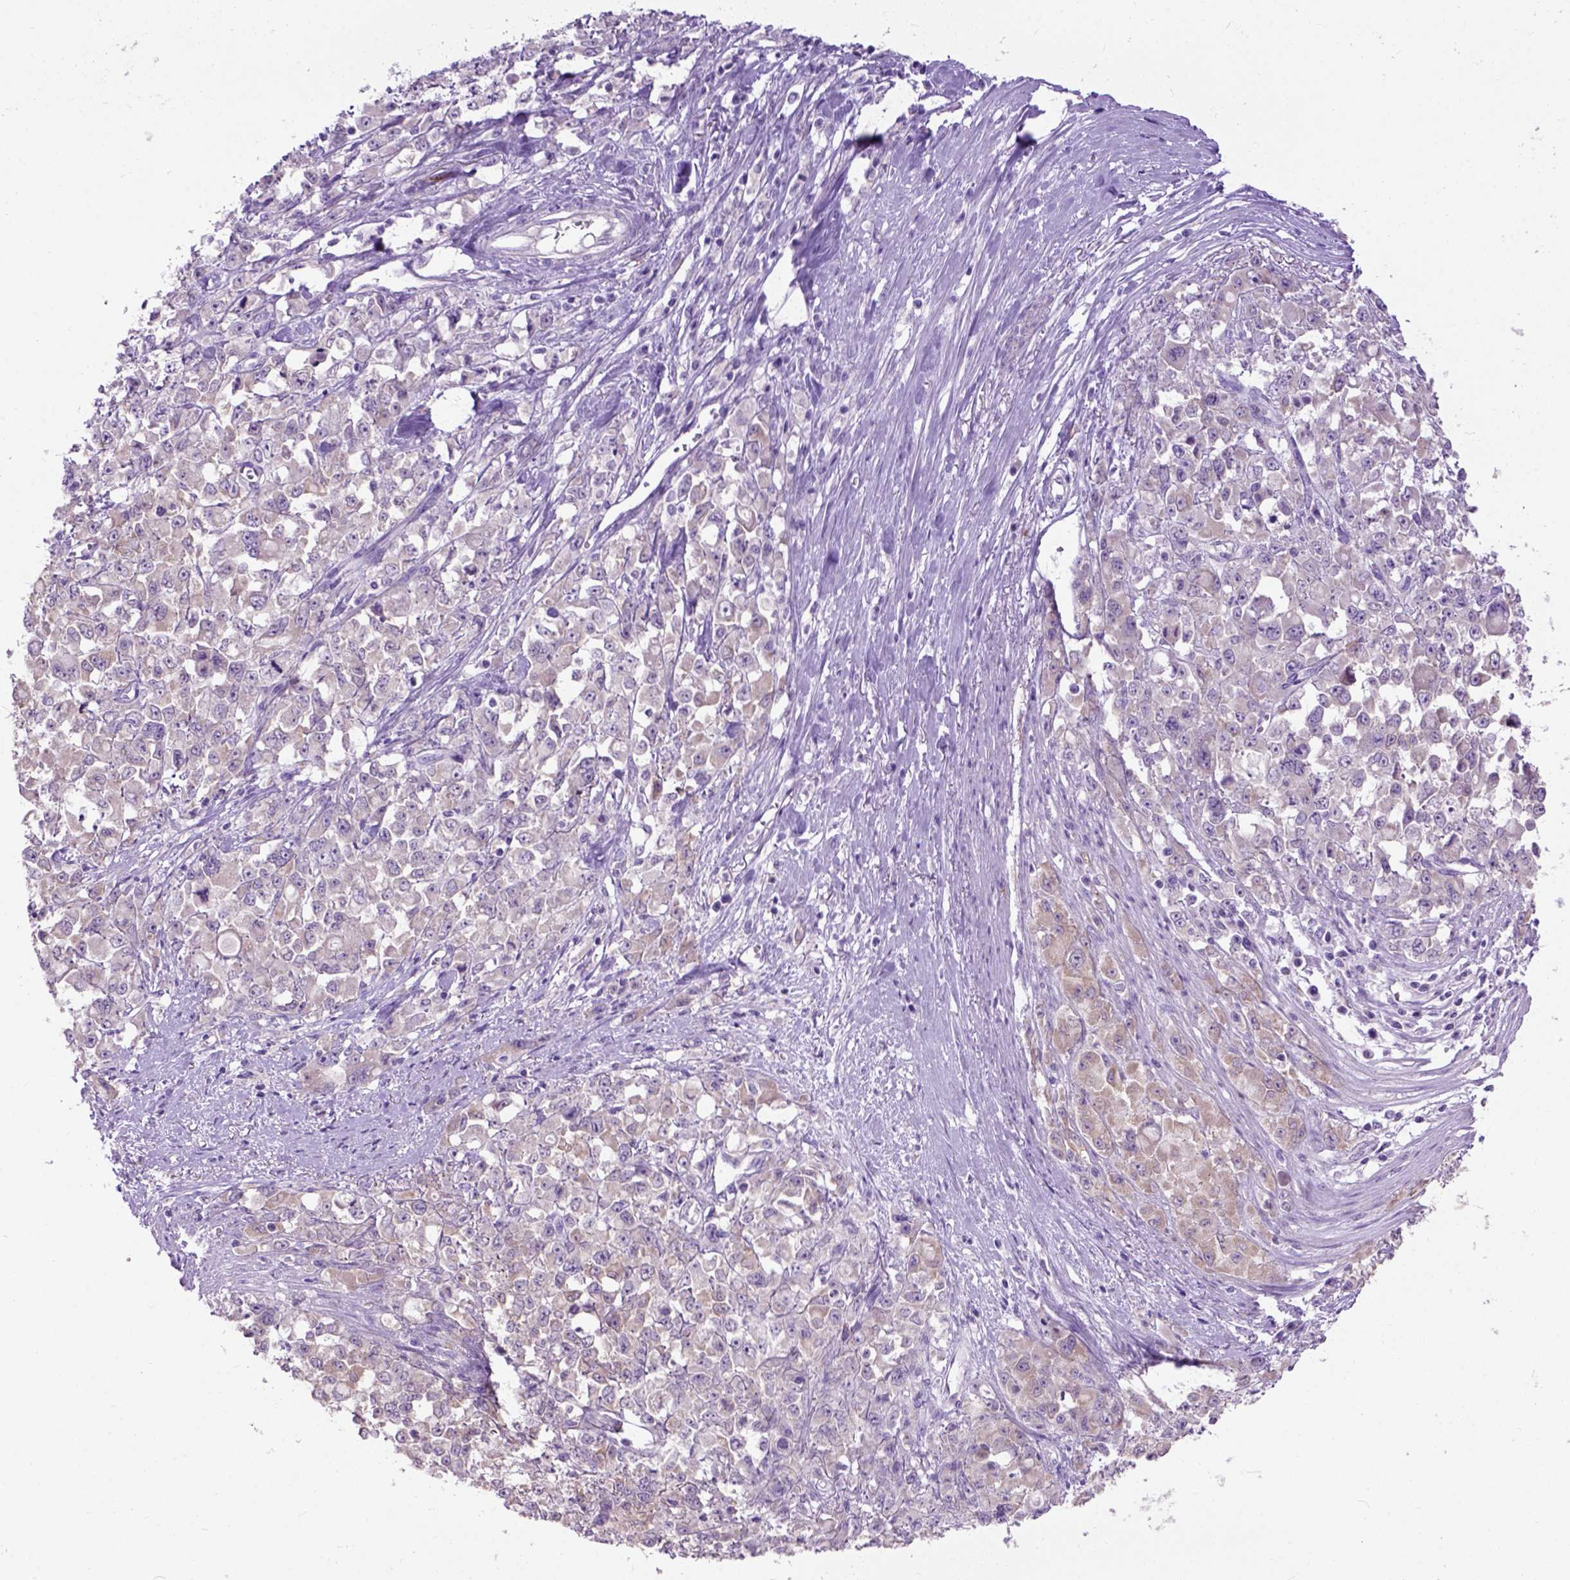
{"staining": {"intensity": "weak", "quantity": "25%-75%", "location": "cytoplasmic/membranous"}, "tissue": "stomach cancer", "cell_type": "Tumor cells", "image_type": "cancer", "snomed": [{"axis": "morphology", "description": "Adenocarcinoma, NOS"}, {"axis": "topography", "description": "Stomach"}], "caption": "A histopathology image of stomach cancer stained for a protein demonstrates weak cytoplasmic/membranous brown staining in tumor cells.", "gene": "MAPT", "patient": {"sex": "female", "age": 76}}